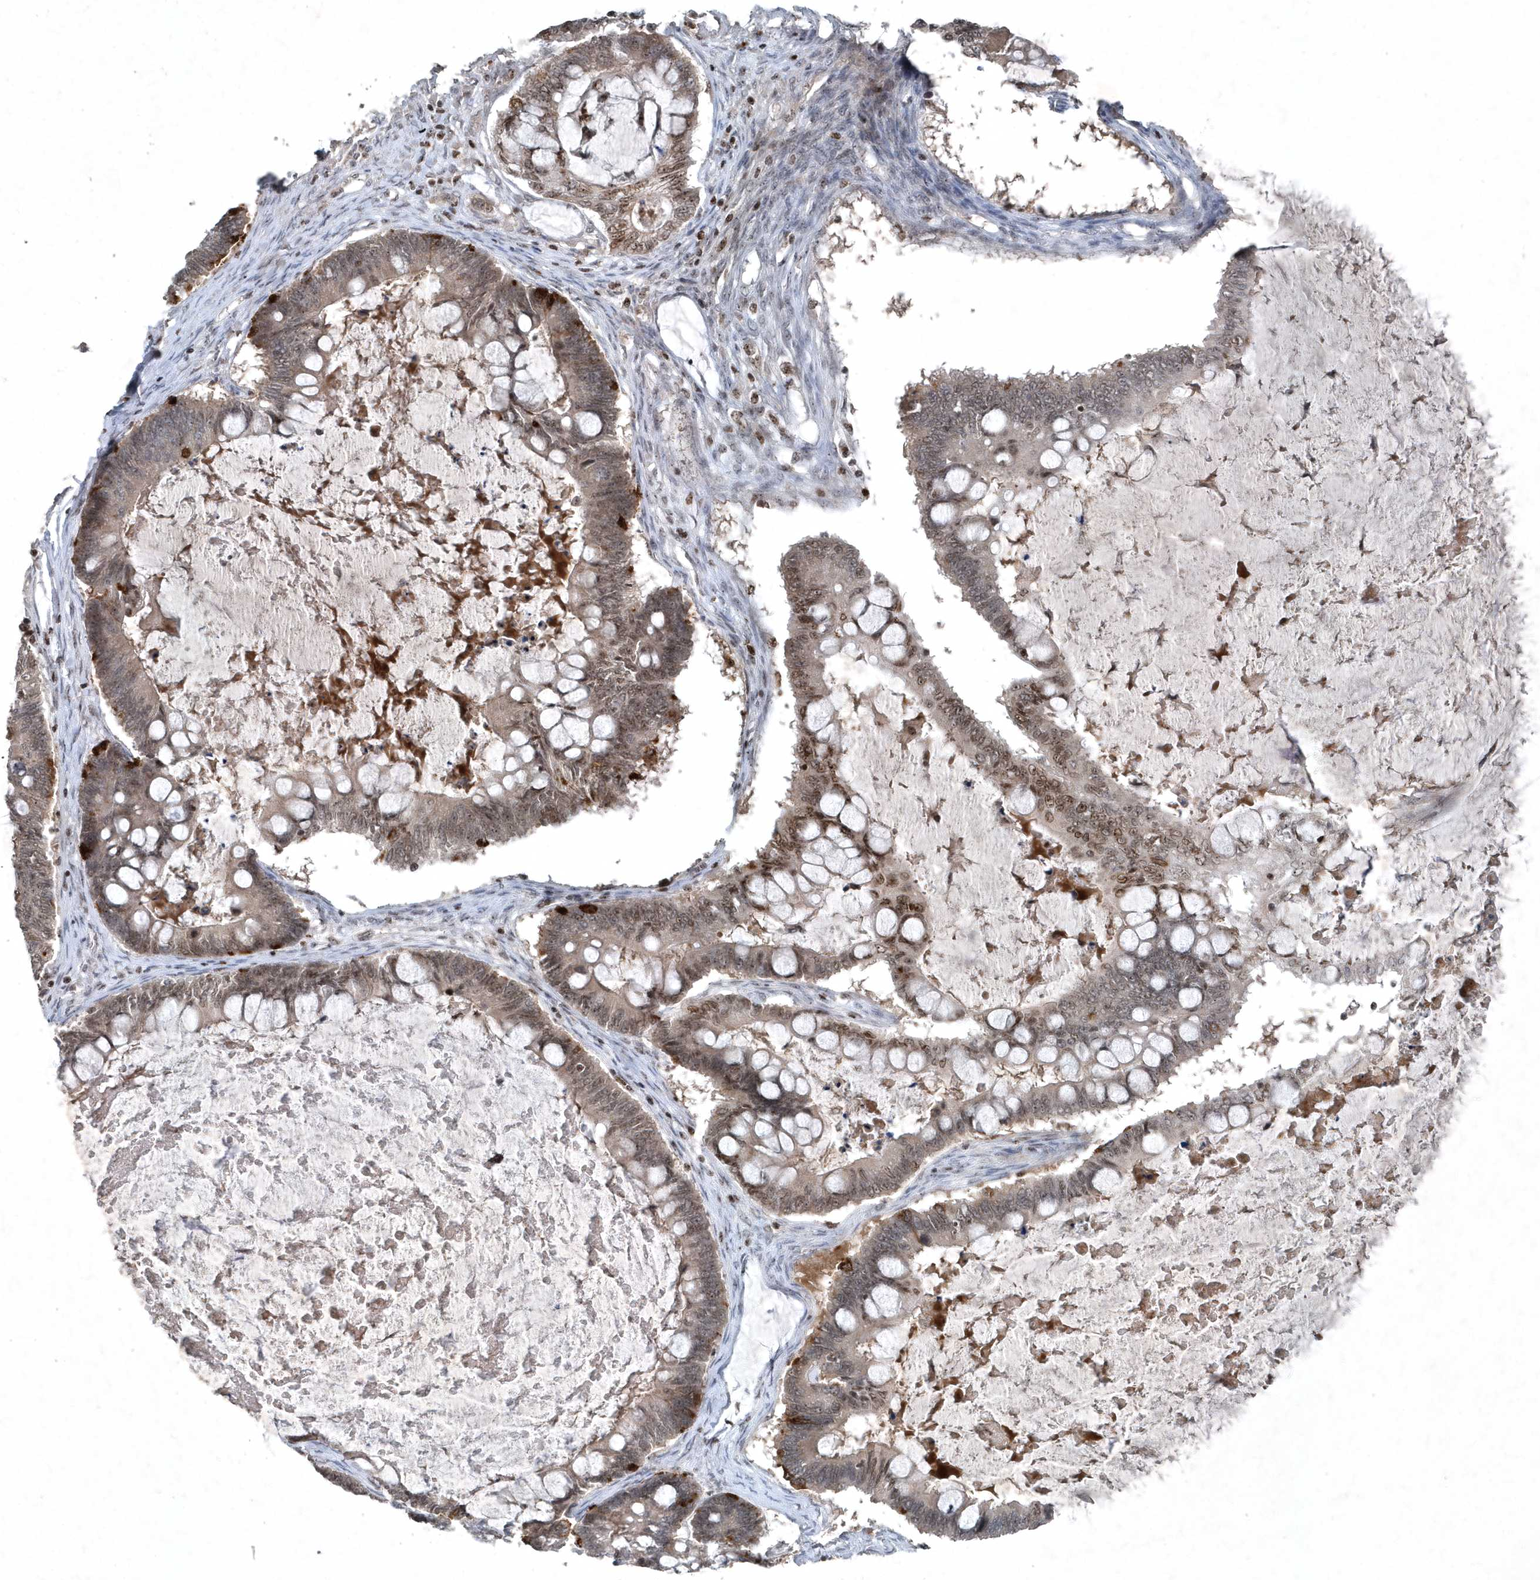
{"staining": {"intensity": "moderate", "quantity": ">75%", "location": "nuclear"}, "tissue": "ovarian cancer", "cell_type": "Tumor cells", "image_type": "cancer", "snomed": [{"axis": "morphology", "description": "Cystadenocarcinoma, mucinous, NOS"}, {"axis": "topography", "description": "Ovary"}], "caption": "The micrograph displays staining of ovarian cancer, revealing moderate nuclear protein positivity (brown color) within tumor cells.", "gene": "QTRT2", "patient": {"sex": "female", "age": 61}}